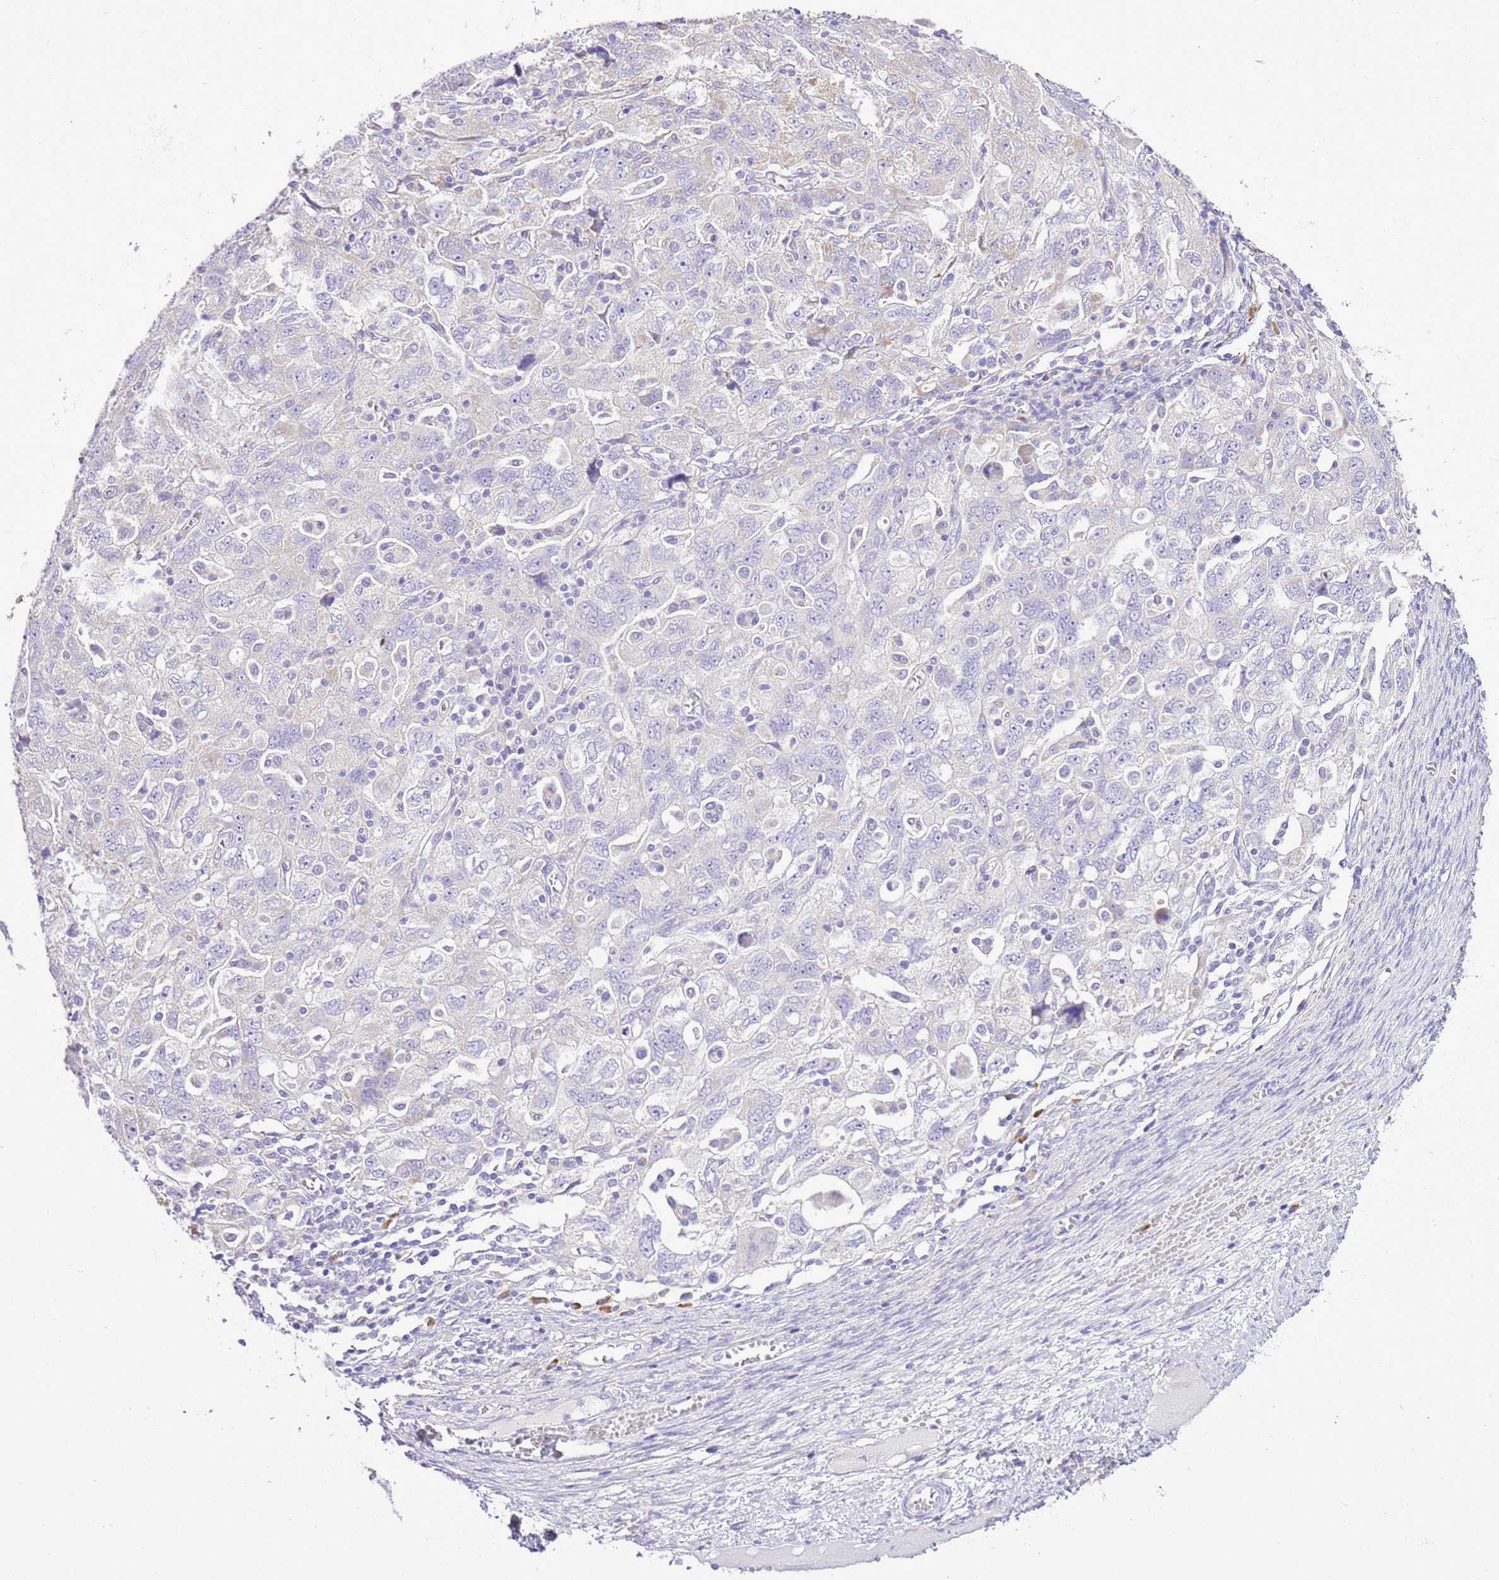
{"staining": {"intensity": "negative", "quantity": "none", "location": "none"}, "tissue": "ovarian cancer", "cell_type": "Tumor cells", "image_type": "cancer", "snomed": [{"axis": "morphology", "description": "Carcinoma, NOS"}, {"axis": "morphology", "description": "Cystadenocarcinoma, serous, NOS"}, {"axis": "topography", "description": "Ovary"}], "caption": "Immunohistochemical staining of ovarian cancer shows no significant positivity in tumor cells.", "gene": "AAR2", "patient": {"sex": "female", "age": 69}}